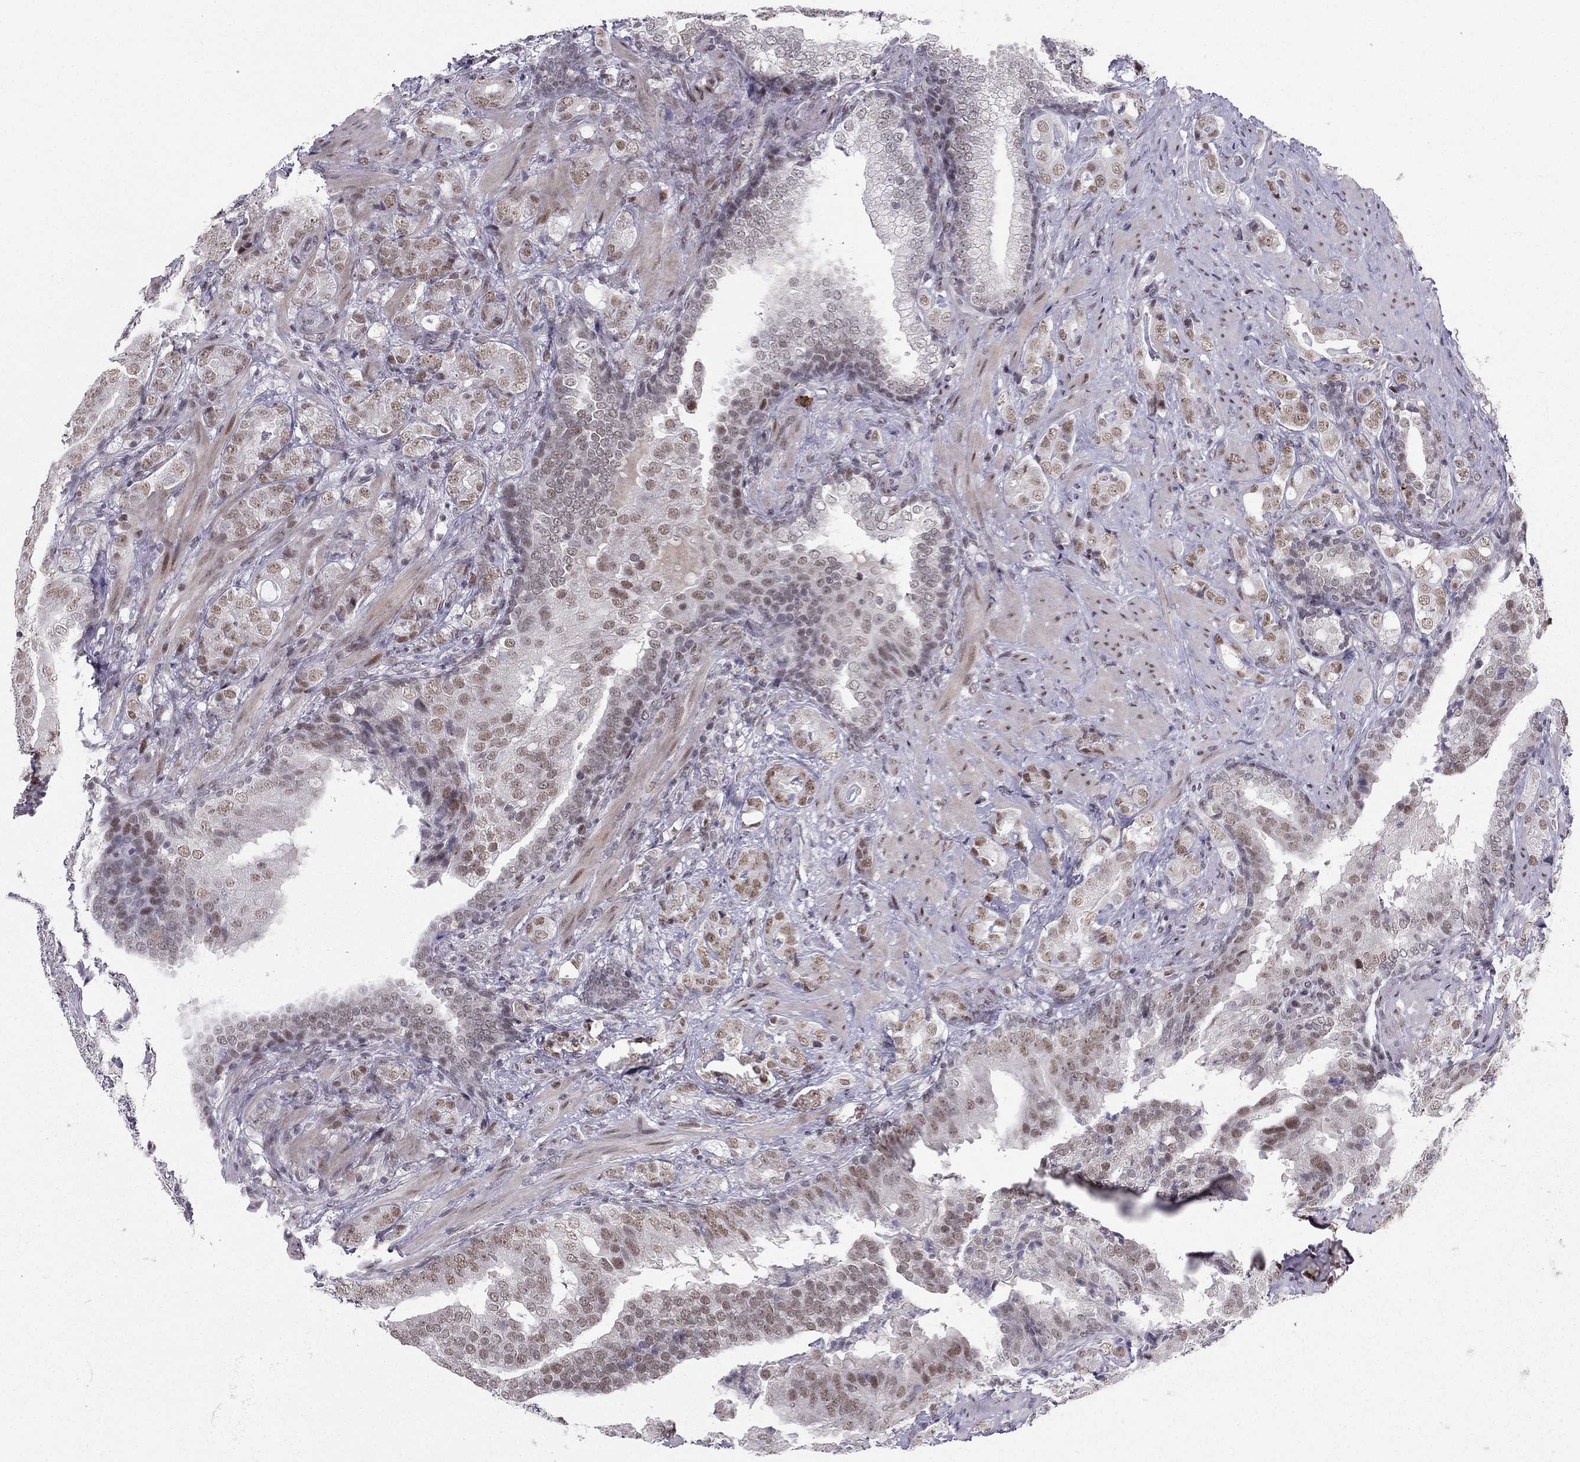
{"staining": {"intensity": "weak", "quantity": "25%-75%", "location": "nuclear"}, "tissue": "prostate cancer", "cell_type": "Tumor cells", "image_type": "cancer", "snomed": [{"axis": "morphology", "description": "Adenocarcinoma, NOS"}, {"axis": "topography", "description": "Prostate"}], "caption": "Brown immunohistochemical staining in human prostate adenocarcinoma demonstrates weak nuclear expression in approximately 25%-75% of tumor cells.", "gene": "RPRD2", "patient": {"sex": "male", "age": 57}}